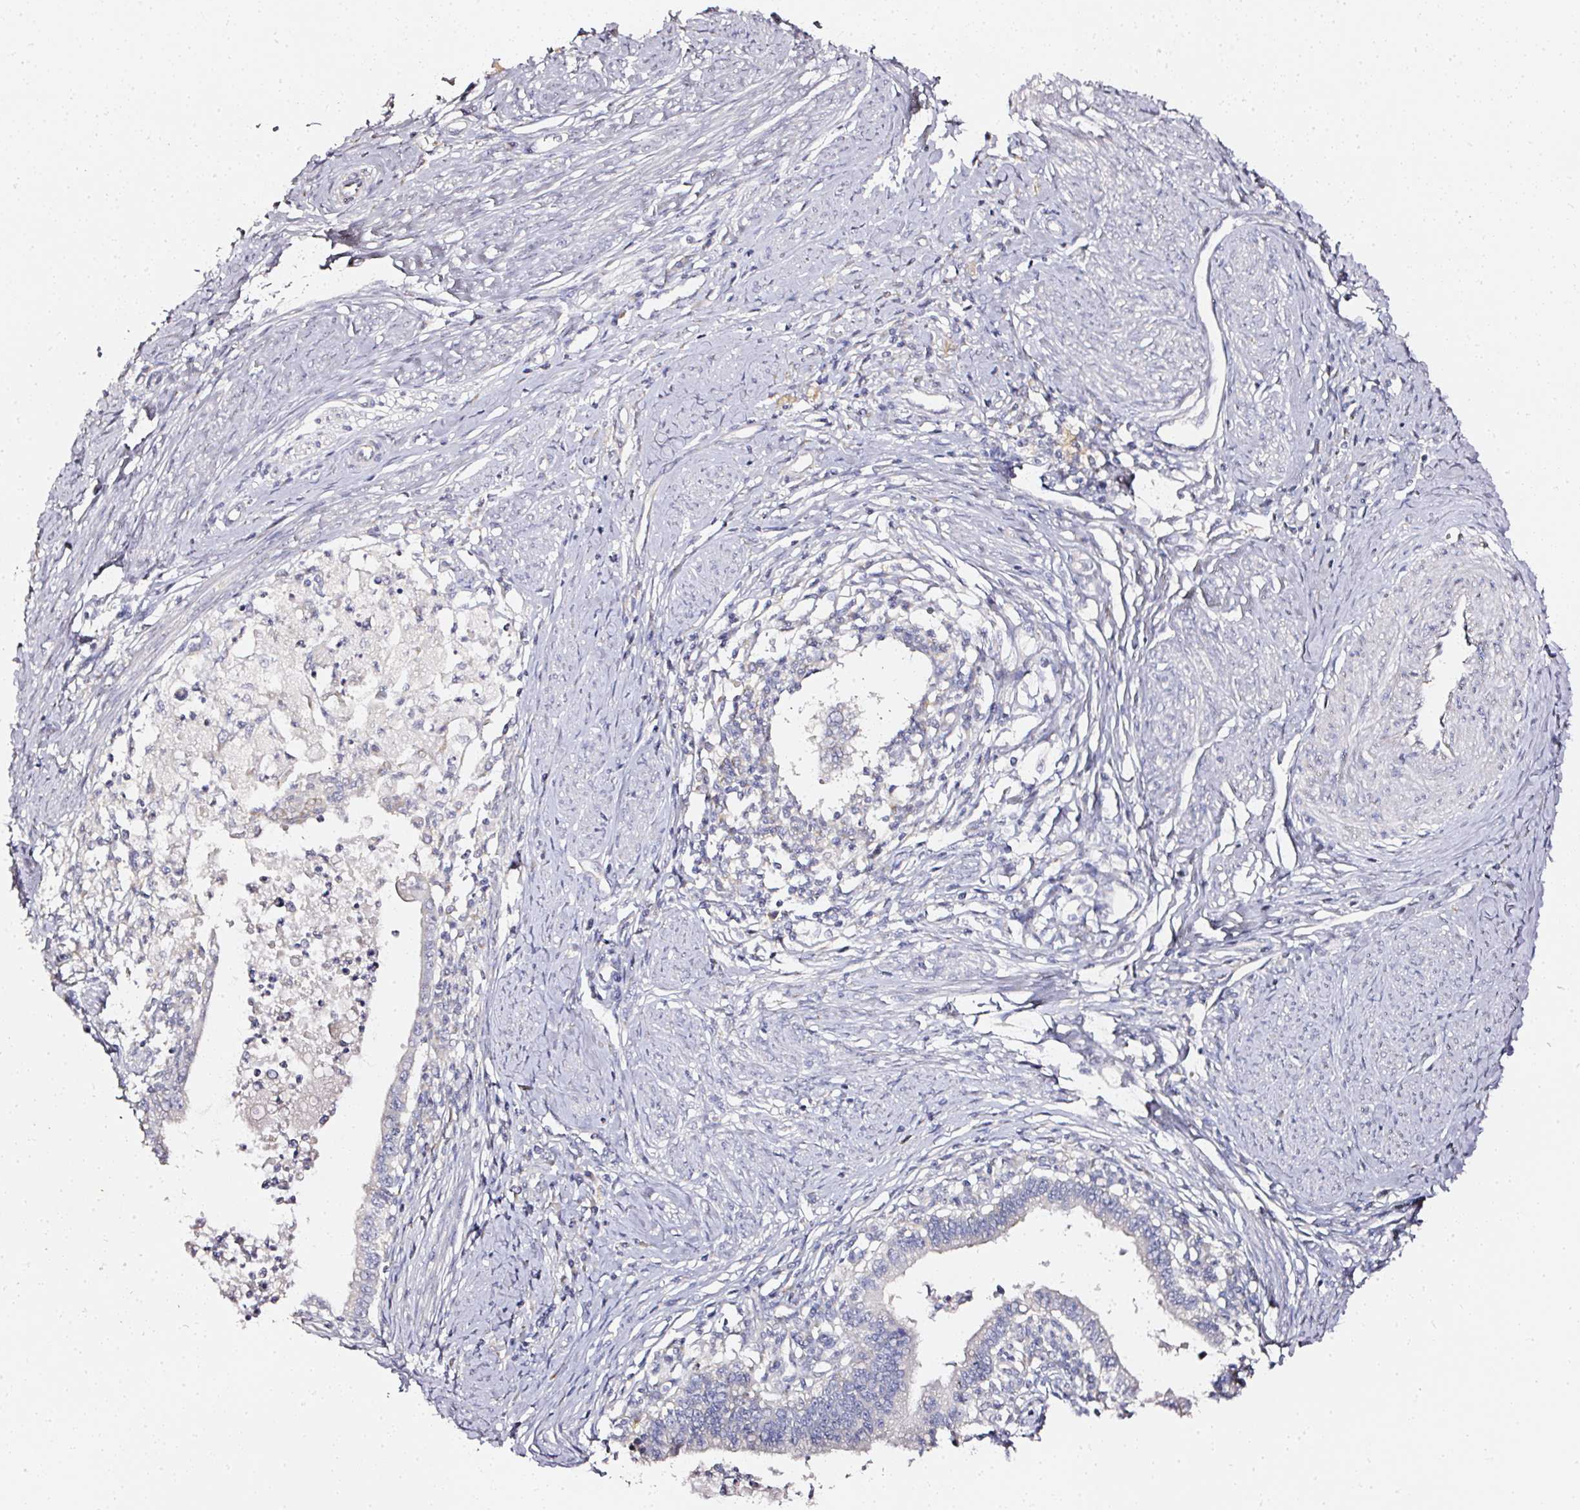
{"staining": {"intensity": "negative", "quantity": "none", "location": "none"}, "tissue": "cervical cancer", "cell_type": "Tumor cells", "image_type": "cancer", "snomed": [{"axis": "morphology", "description": "Adenocarcinoma, NOS"}, {"axis": "topography", "description": "Cervix"}], "caption": "Tumor cells are negative for brown protein staining in adenocarcinoma (cervical).", "gene": "NTRK1", "patient": {"sex": "female", "age": 36}}